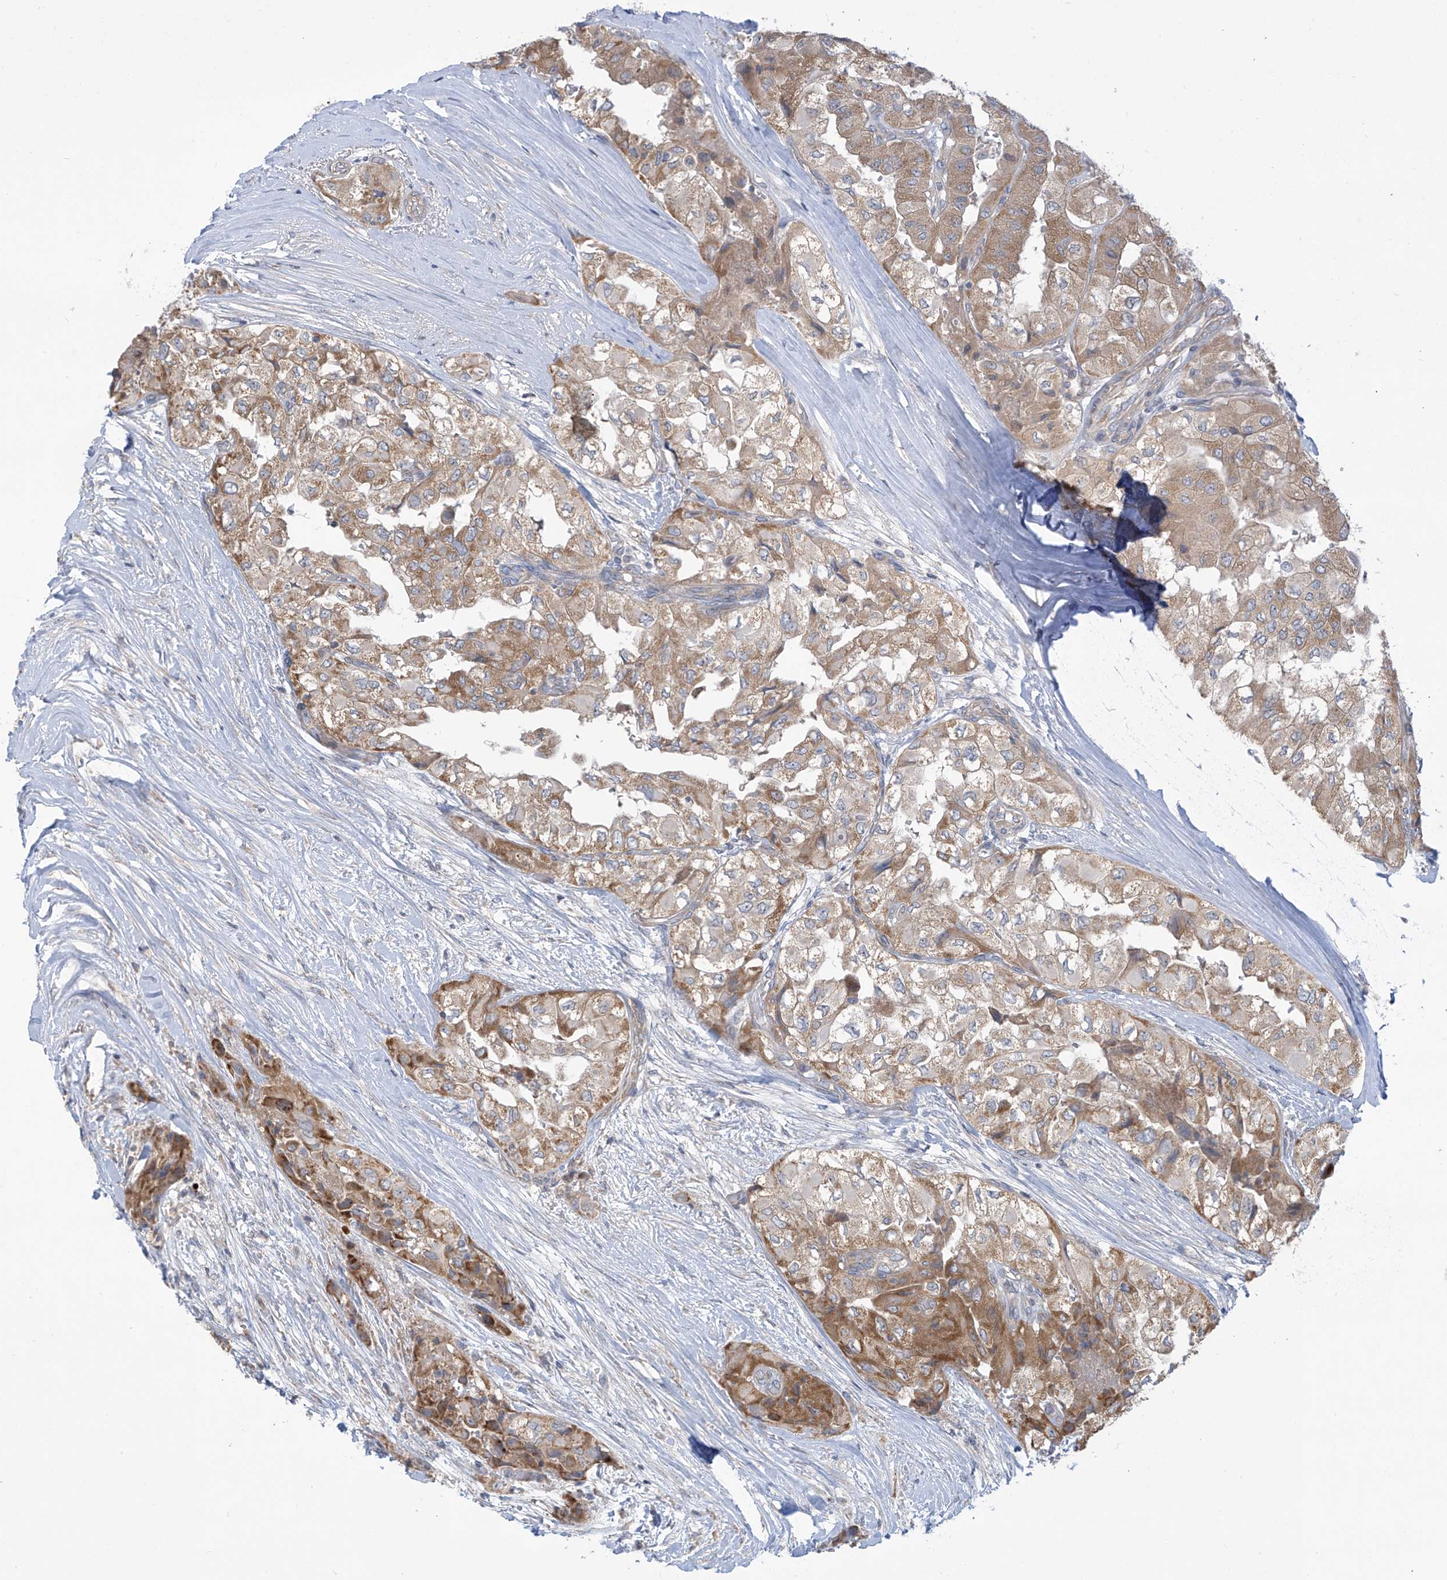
{"staining": {"intensity": "moderate", "quantity": ">75%", "location": "cytoplasmic/membranous"}, "tissue": "thyroid cancer", "cell_type": "Tumor cells", "image_type": "cancer", "snomed": [{"axis": "morphology", "description": "Papillary adenocarcinoma, NOS"}, {"axis": "topography", "description": "Thyroid gland"}], "caption": "Approximately >75% of tumor cells in human thyroid cancer reveal moderate cytoplasmic/membranous protein positivity as visualized by brown immunohistochemical staining.", "gene": "SCGB1D2", "patient": {"sex": "female", "age": 59}}